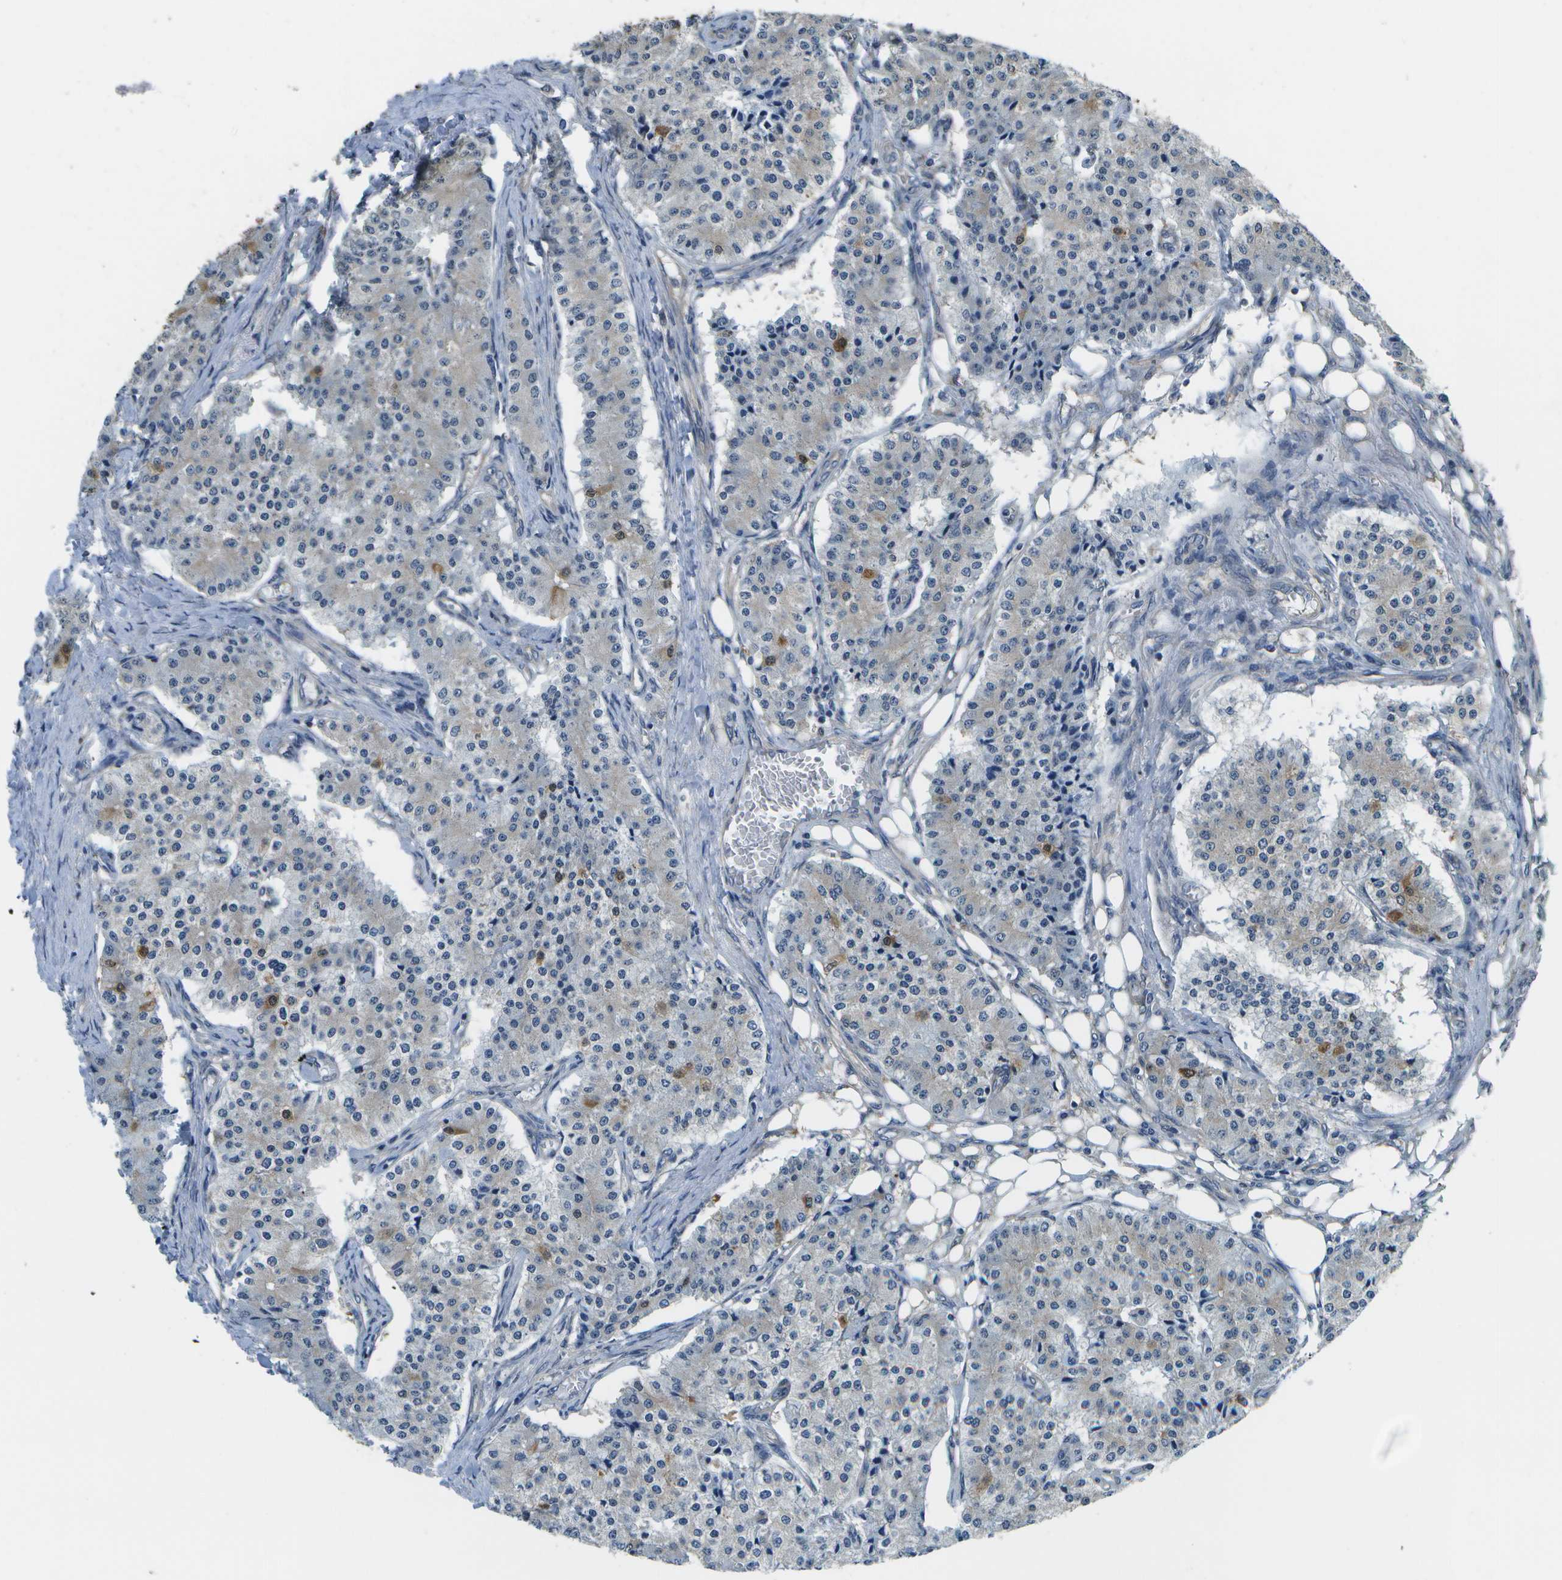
{"staining": {"intensity": "negative", "quantity": "none", "location": "none"}, "tissue": "carcinoid", "cell_type": "Tumor cells", "image_type": "cancer", "snomed": [{"axis": "morphology", "description": "Carcinoid, malignant, NOS"}, {"axis": "topography", "description": "Colon"}], "caption": "A photomicrograph of malignant carcinoid stained for a protein exhibits no brown staining in tumor cells.", "gene": "P3H1", "patient": {"sex": "female", "age": 52}}